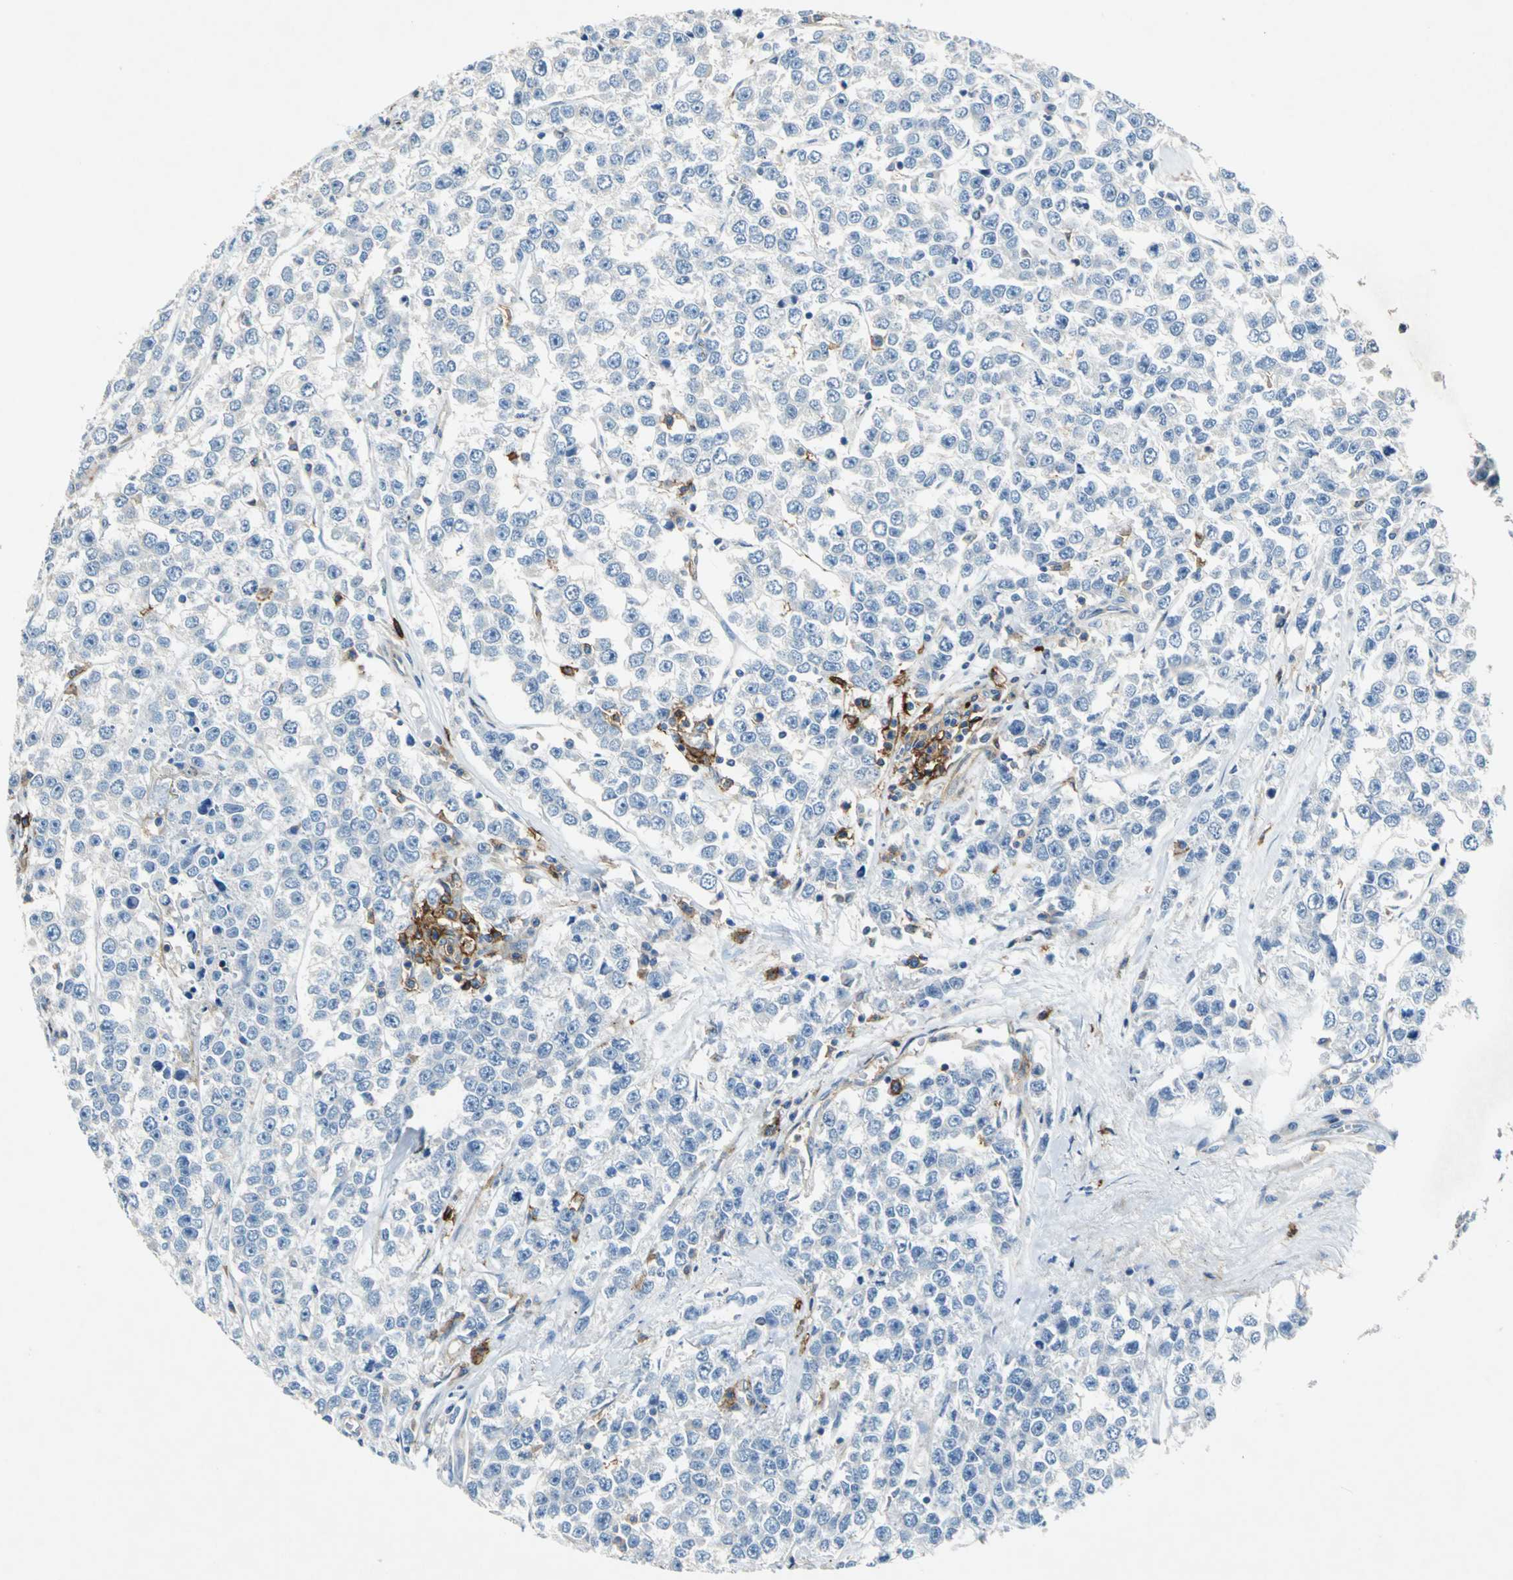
{"staining": {"intensity": "negative", "quantity": "none", "location": "none"}, "tissue": "testis cancer", "cell_type": "Tumor cells", "image_type": "cancer", "snomed": [{"axis": "morphology", "description": "Seminoma, NOS"}, {"axis": "morphology", "description": "Carcinoma, Embryonal, NOS"}, {"axis": "topography", "description": "Testis"}], "caption": "This is a photomicrograph of IHC staining of testis embryonal carcinoma, which shows no expression in tumor cells. Brightfield microscopy of IHC stained with DAB (brown) and hematoxylin (blue), captured at high magnification.", "gene": "RPS13", "patient": {"sex": "male", "age": 52}}